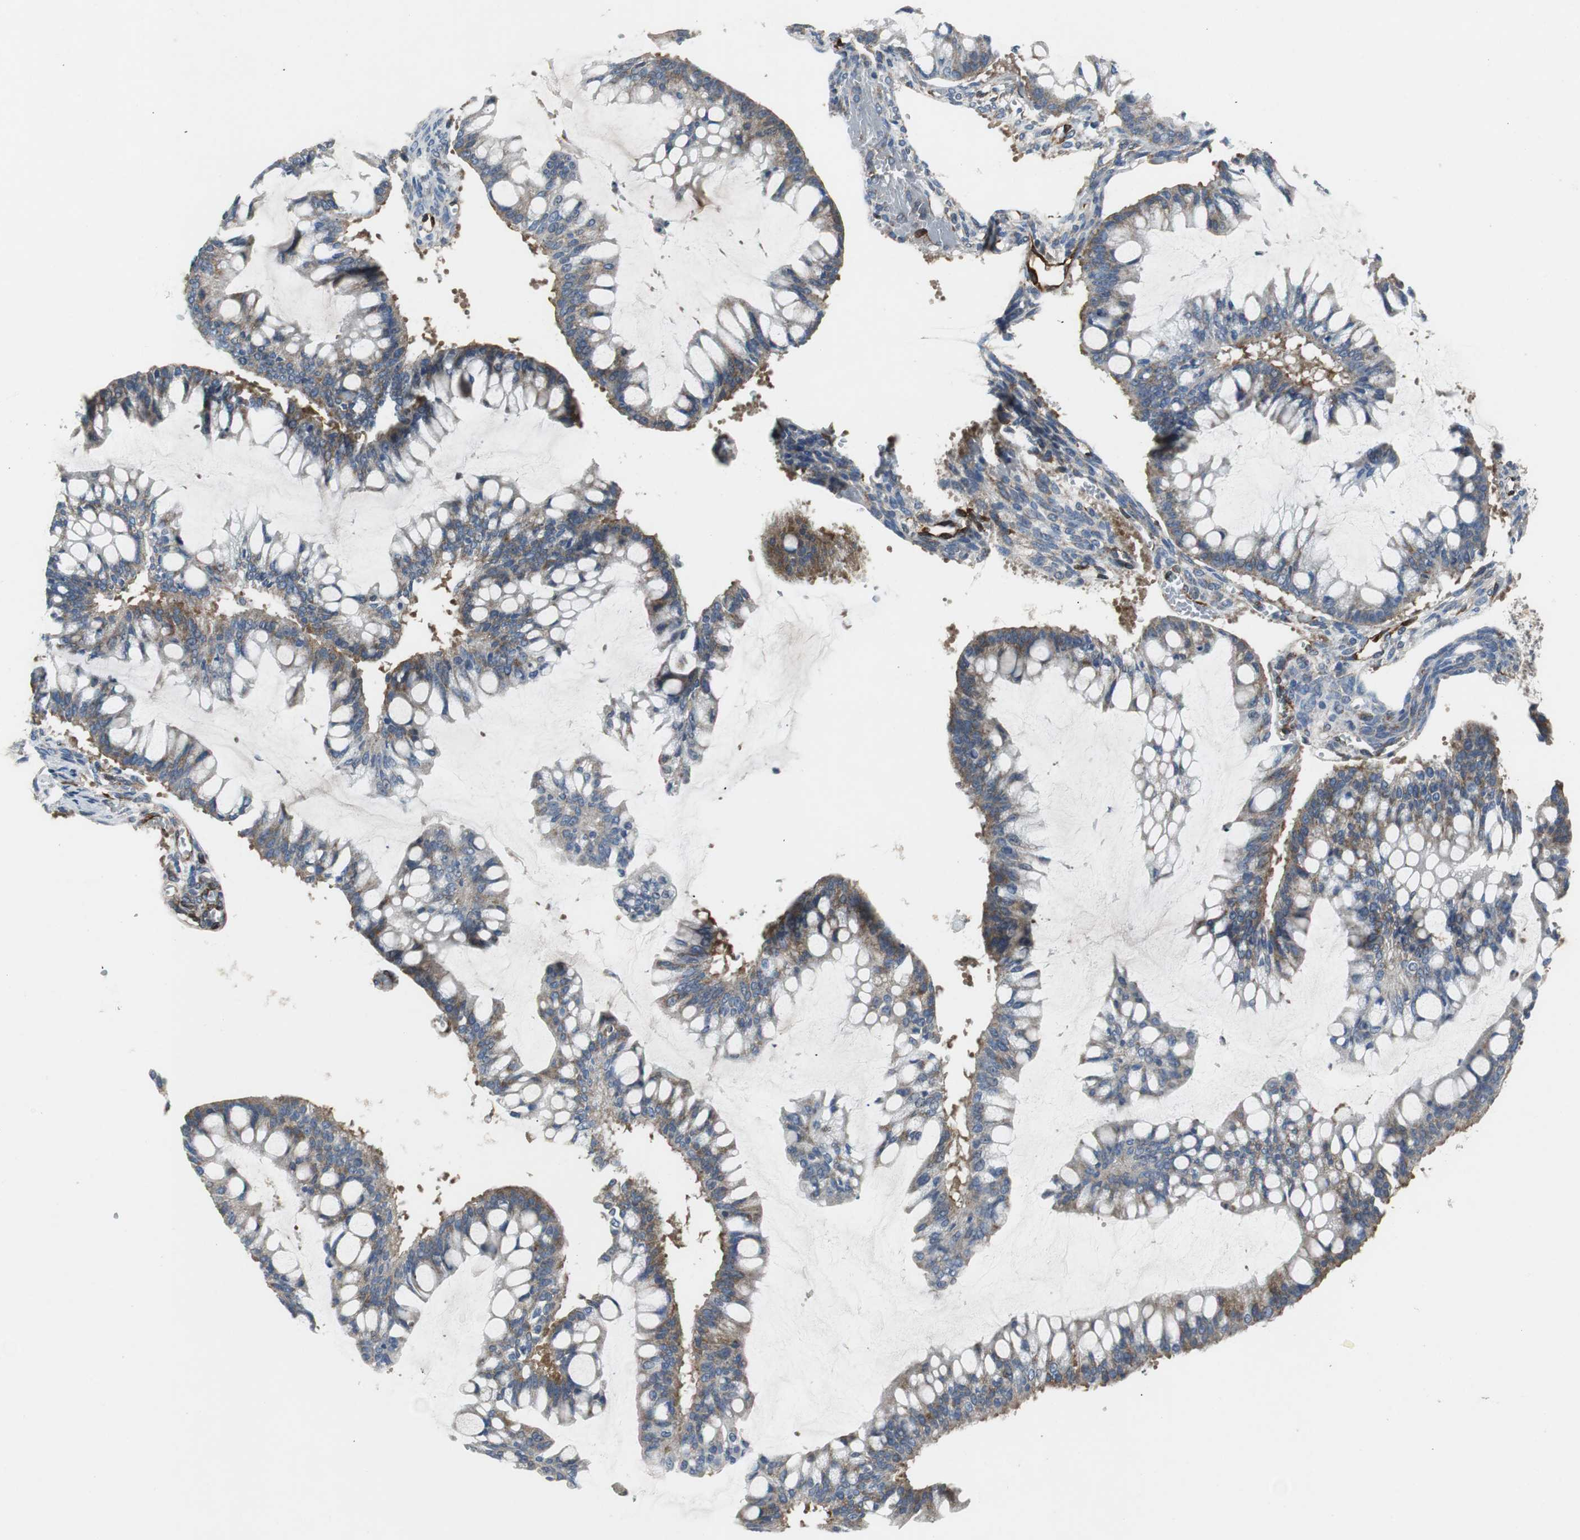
{"staining": {"intensity": "weak", "quantity": ">75%", "location": "cytoplasmic/membranous"}, "tissue": "ovarian cancer", "cell_type": "Tumor cells", "image_type": "cancer", "snomed": [{"axis": "morphology", "description": "Cystadenocarcinoma, mucinous, NOS"}, {"axis": "topography", "description": "Ovary"}], "caption": "Protein expression analysis of mucinous cystadenocarcinoma (ovarian) demonstrates weak cytoplasmic/membranous positivity in about >75% of tumor cells.", "gene": "ISCU", "patient": {"sex": "female", "age": 73}}